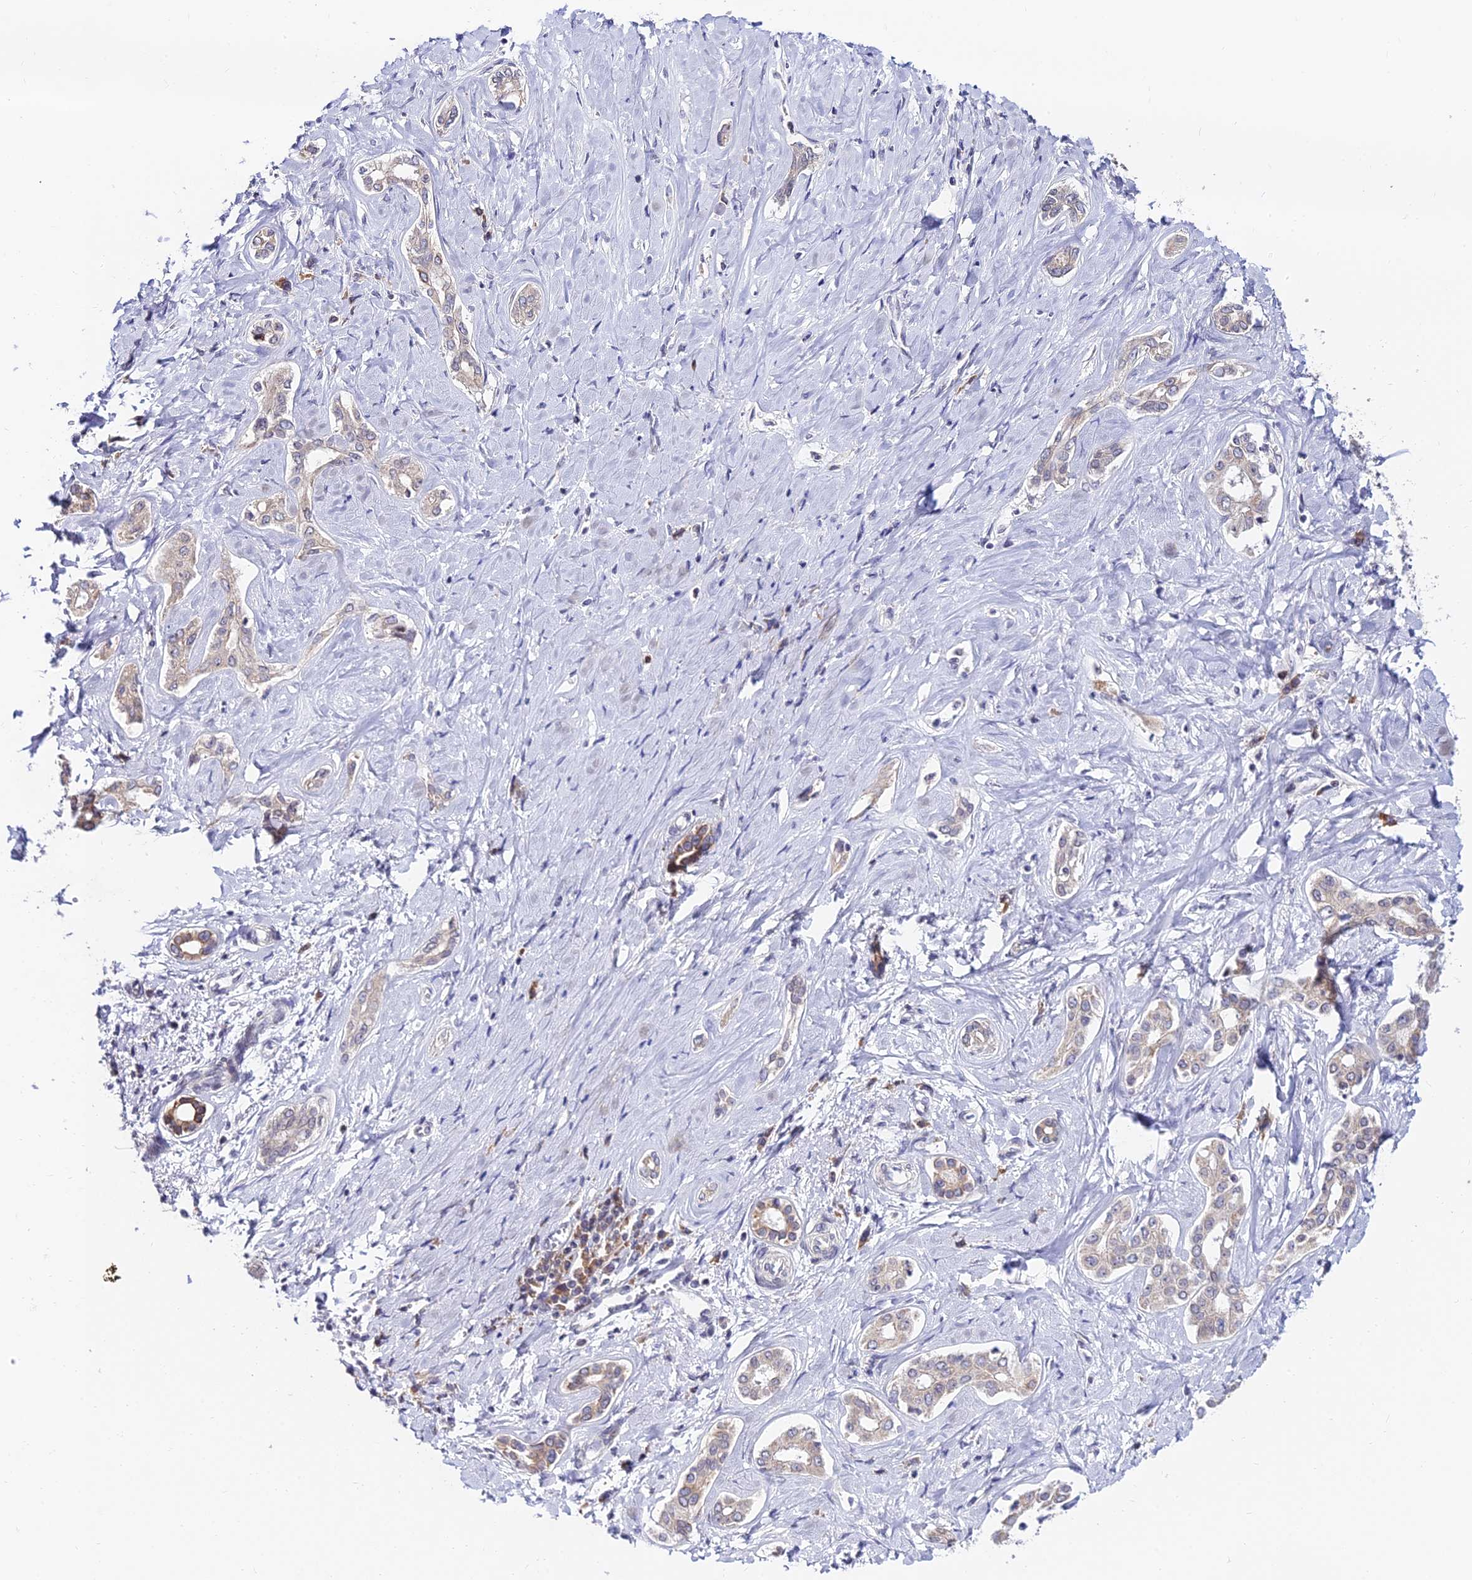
{"staining": {"intensity": "moderate", "quantity": "<25%", "location": "cytoplasmic/membranous"}, "tissue": "liver cancer", "cell_type": "Tumor cells", "image_type": "cancer", "snomed": [{"axis": "morphology", "description": "Cholangiocarcinoma"}, {"axis": "topography", "description": "Liver"}], "caption": "IHC of human liver cancer (cholangiocarcinoma) demonstrates low levels of moderate cytoplasmic/membranous expression in approximately <25% of tumor cells.", "gene": "CDNF", "patient": {"sex": "female", "age": 77}}